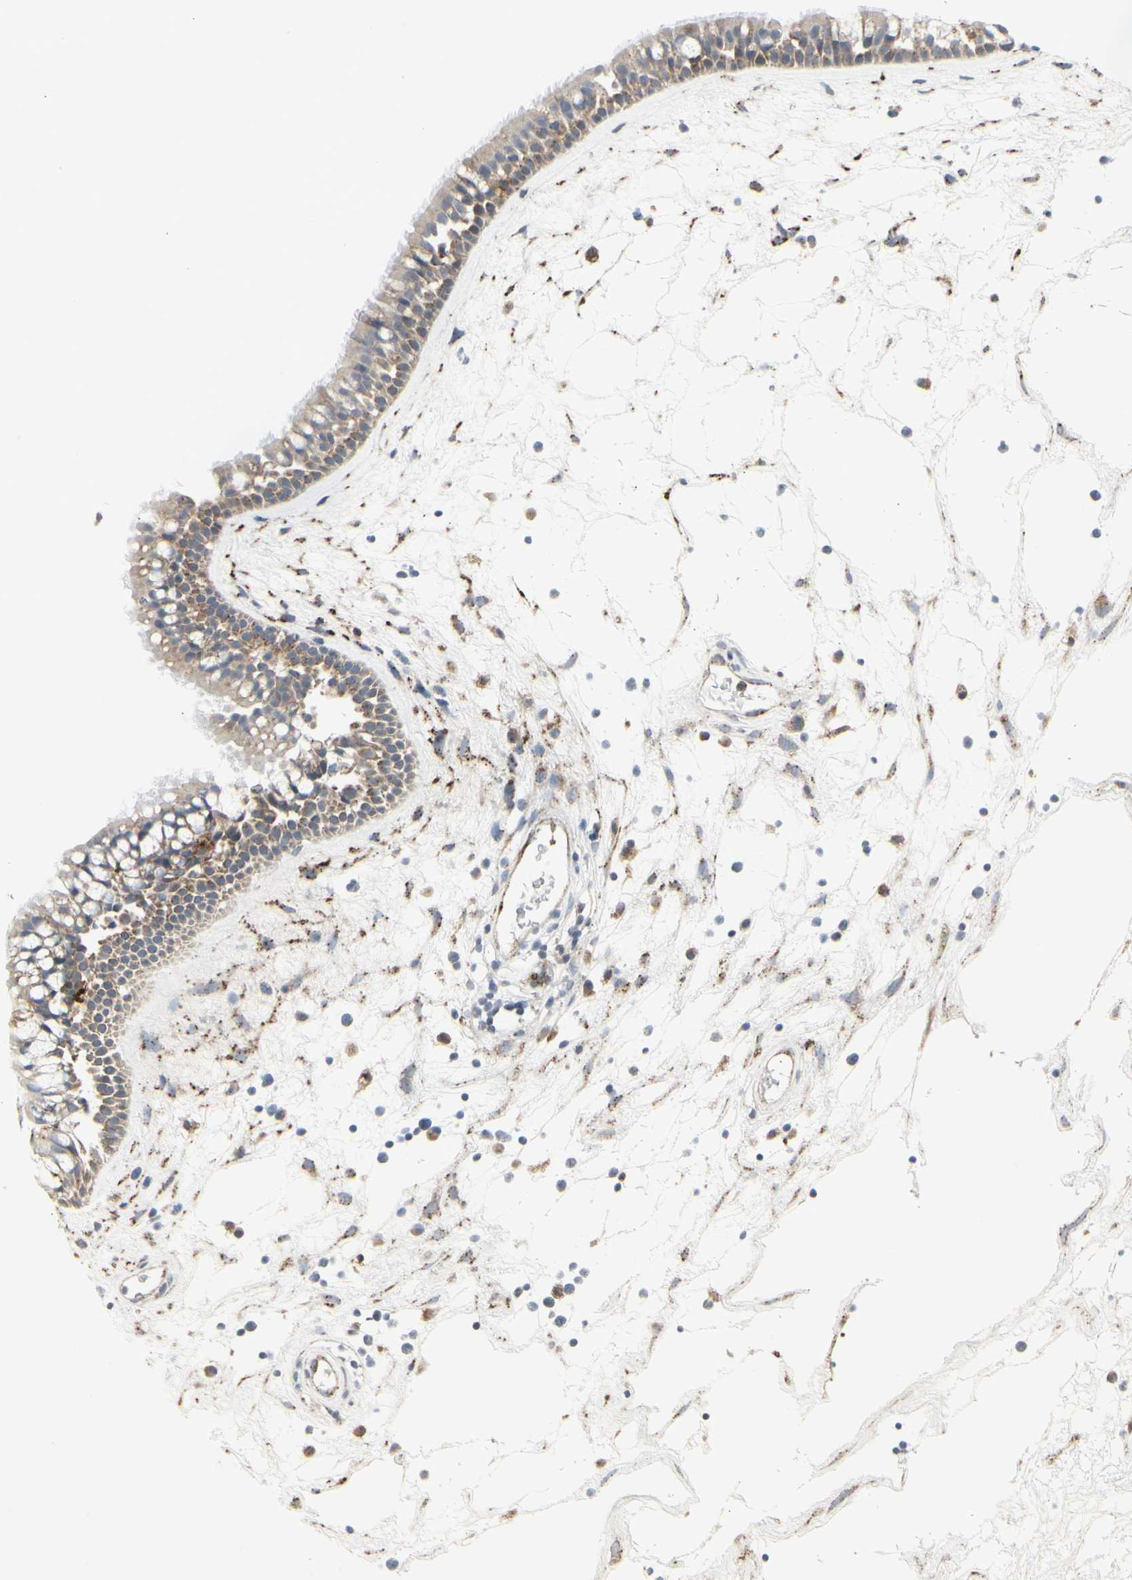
{"staining": {"intensity": "weak", "quantity": "25%-75%", "location": "cytoplasmic/membranous"}, "tissue": "nasopharynx", "cell_type": "Respiratory epithelial cells", "image_type": "normal", "snomed": [{"axis": "morphology", "description": "Normal tissue, NOS"}, {"axis": "morphology", "description": "Inflammation, NOS"}, {"axis": "topography", "description": "Nasopharynx"}], "caption": "Immunohistochemistry photomicrograph of benign nasopharynx stained for a protein (brown), which displays low levels of weak cytoplasmic/membranous staining in about 25%-75% of respiratory epithelial cells.", "gene": "GRN", "patient": {"sex": "male", "age": 48}}